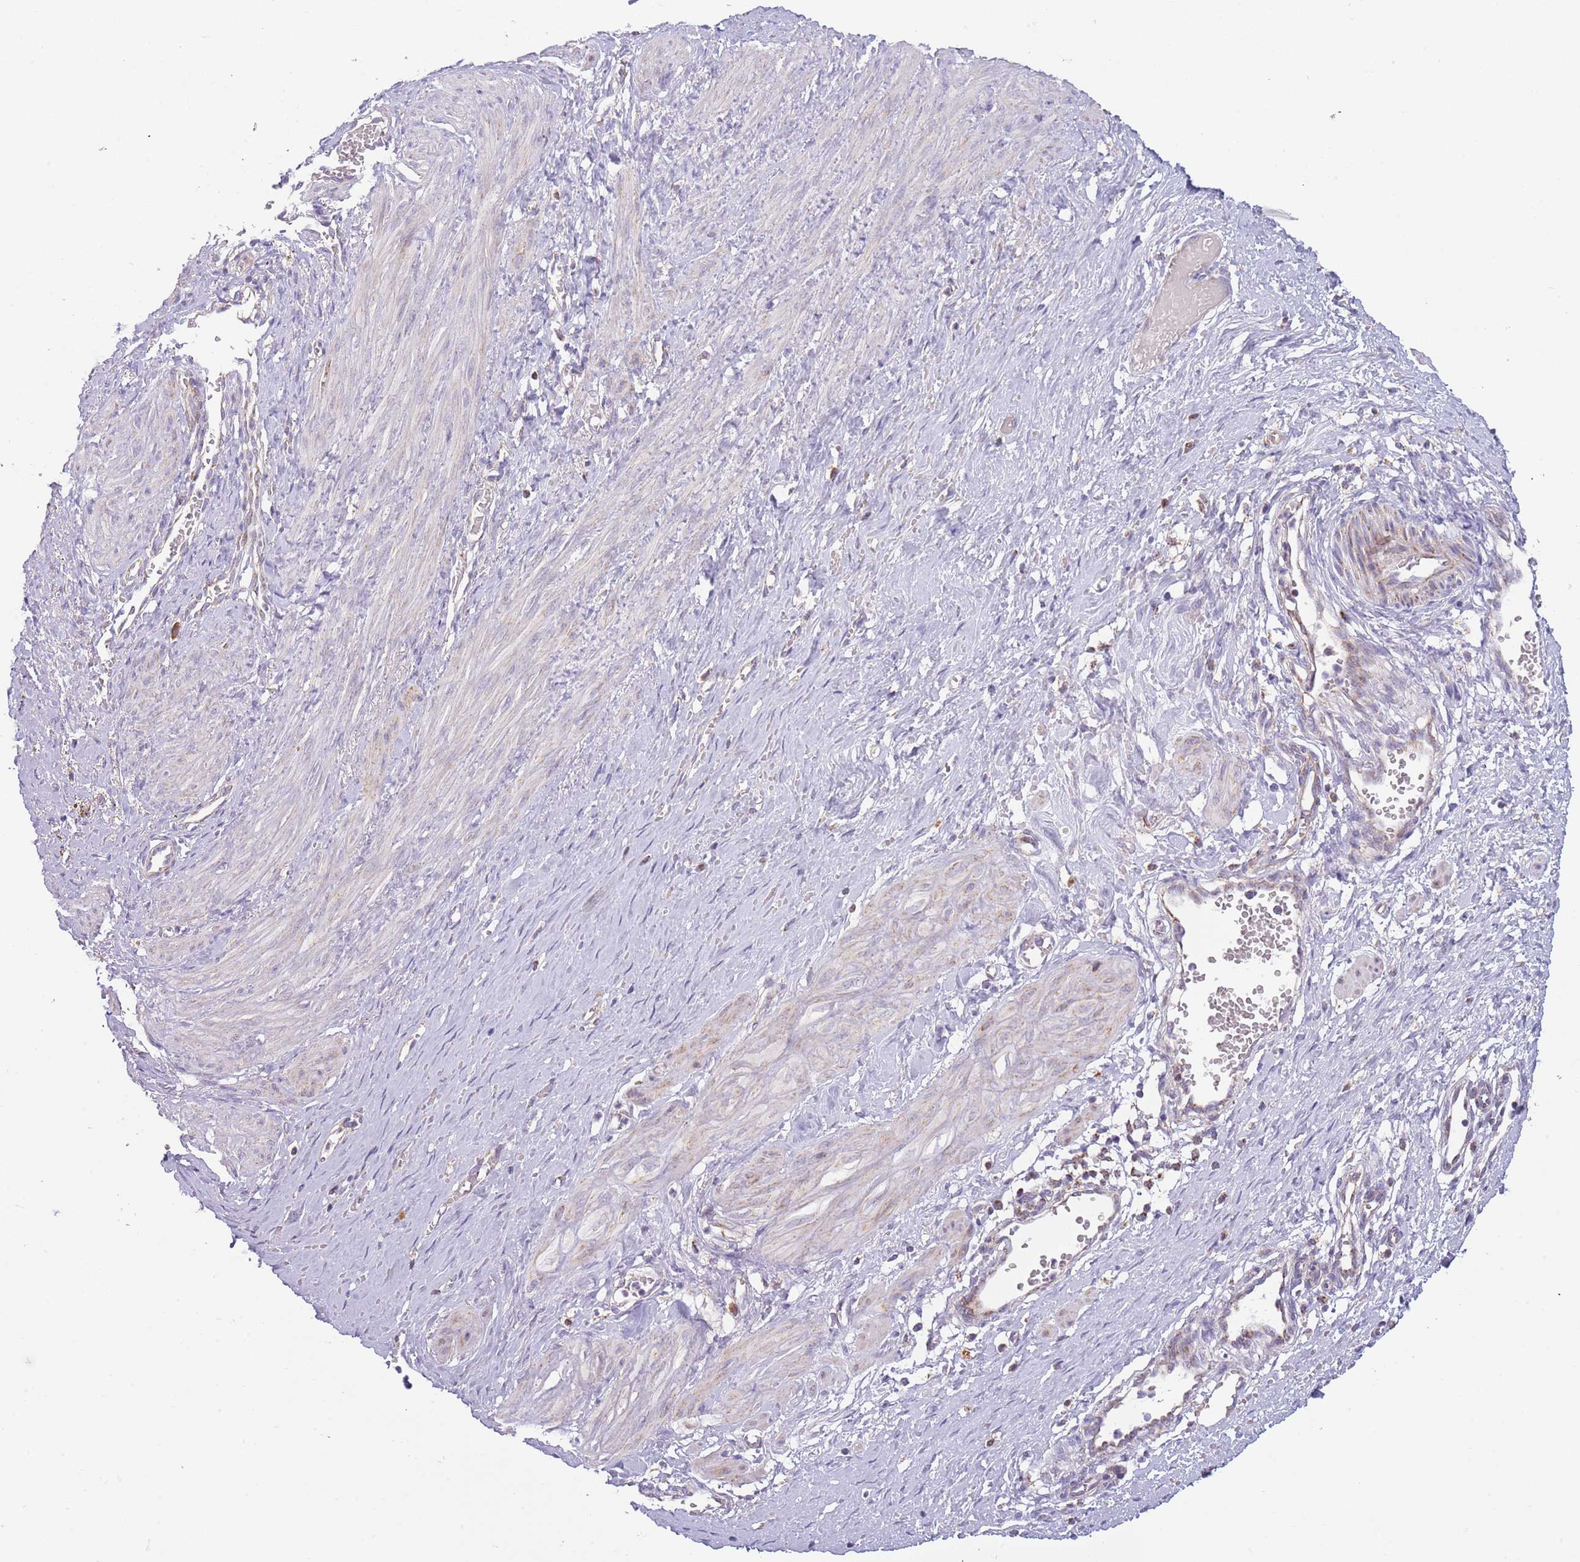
{"staining": {"intensity": "moderate", "quantity": "<25%", "location": "cytoplasmic/membranous"}, "tissue": "smooth muscle", "cell_type": "Smooth muscle cells", "image_type": "normal", "snomed": [{"axis": "morphology", "description": "Normal tissue, NOS"}, {"axis": "topography", "description": "Endometrium"}], "caption": "This histopathology image reveals benign smooth muscle stained with IHC to label a protein in brown. The cytoplasmic/membranous of smooth muscle cells show moderate positivity for the protein. Nuclei are counter-stained blue.", "gene": "LHX6", "patient": {"sex": "female", "age": 33}}